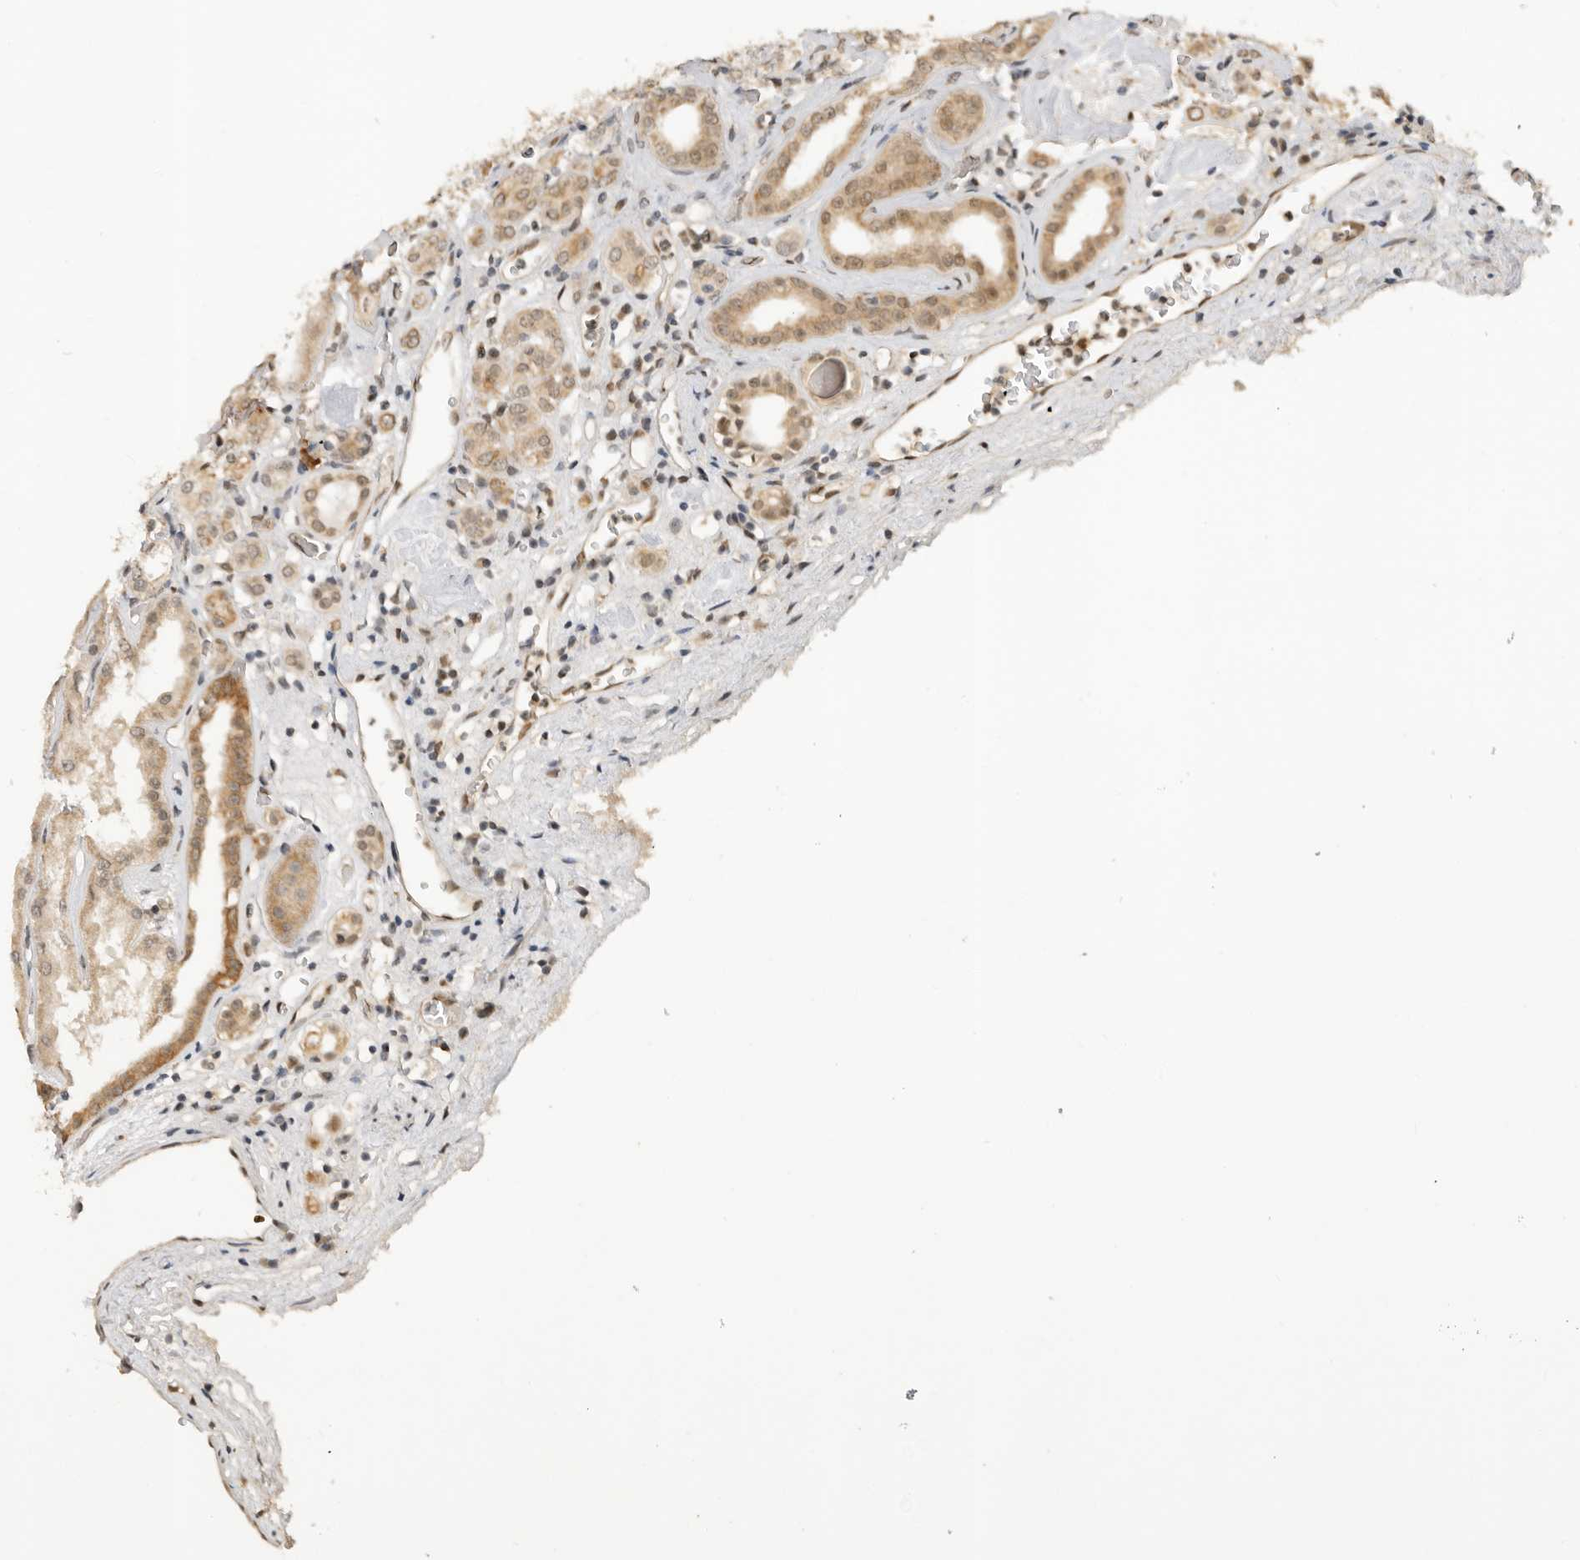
{"staining": {"intensity": "moderate", "quantity": ">75%", "location": "nuclear"}, "tissue": "kidney", "cell_type": "Cells in glomeruli", "image_type": "normal", "snomed": [{"axis": "morphology", "description": "Normal tissue, NOS"}, {"axis": "topography", "description": "Kidney"}], "caption": "A medium amount of moderate nuclear positivity is present in about >75% of cells in glomeruli in normal kidney. (DAB IHC, brown staining for protein, blue staining for nuclei).", "gene": "ALKAL1", "patient": {"sex": "female", "age": 56}}